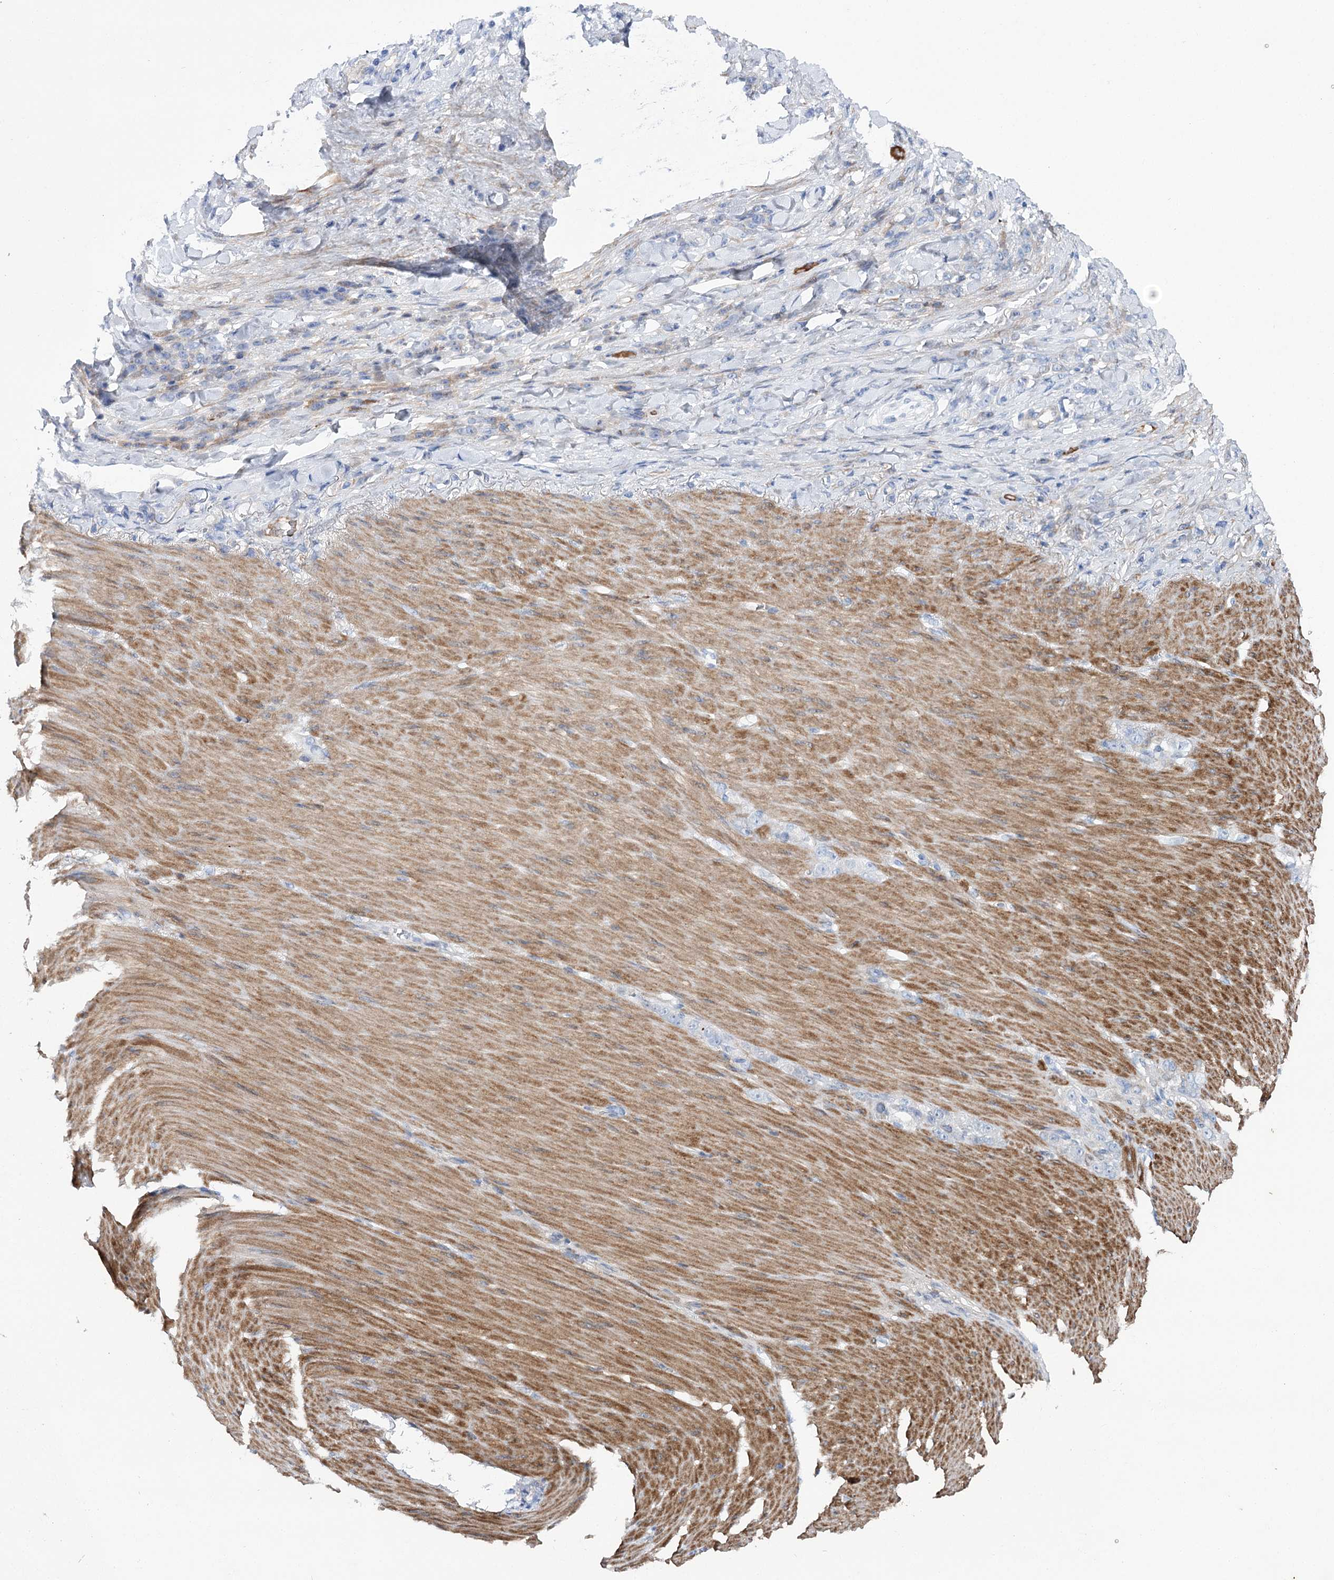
{"staining": {"intensity": "negative", "quantity": "none", "location": "none"}, "tissue": "stomach cancer", "cell_type": "Tumor cells", "image_type": "cancer", "snomed": [{"axis": "morphology", "description": "Normal tissue, NOS"}, {"axis": "morphology", "description": "Adenocarcinoma, NOS"}, {"axis": "topography", "description": "Stomach"}], "caption": "This image is of stomach cancer (adenocarcinoma) stained with IHC to label a protein in brown with the nuclei are counter-stained blue. There is no expression in tumor cells.", "gene": "ANKRD23", "patient": {"sex": "male", "age": 82}}